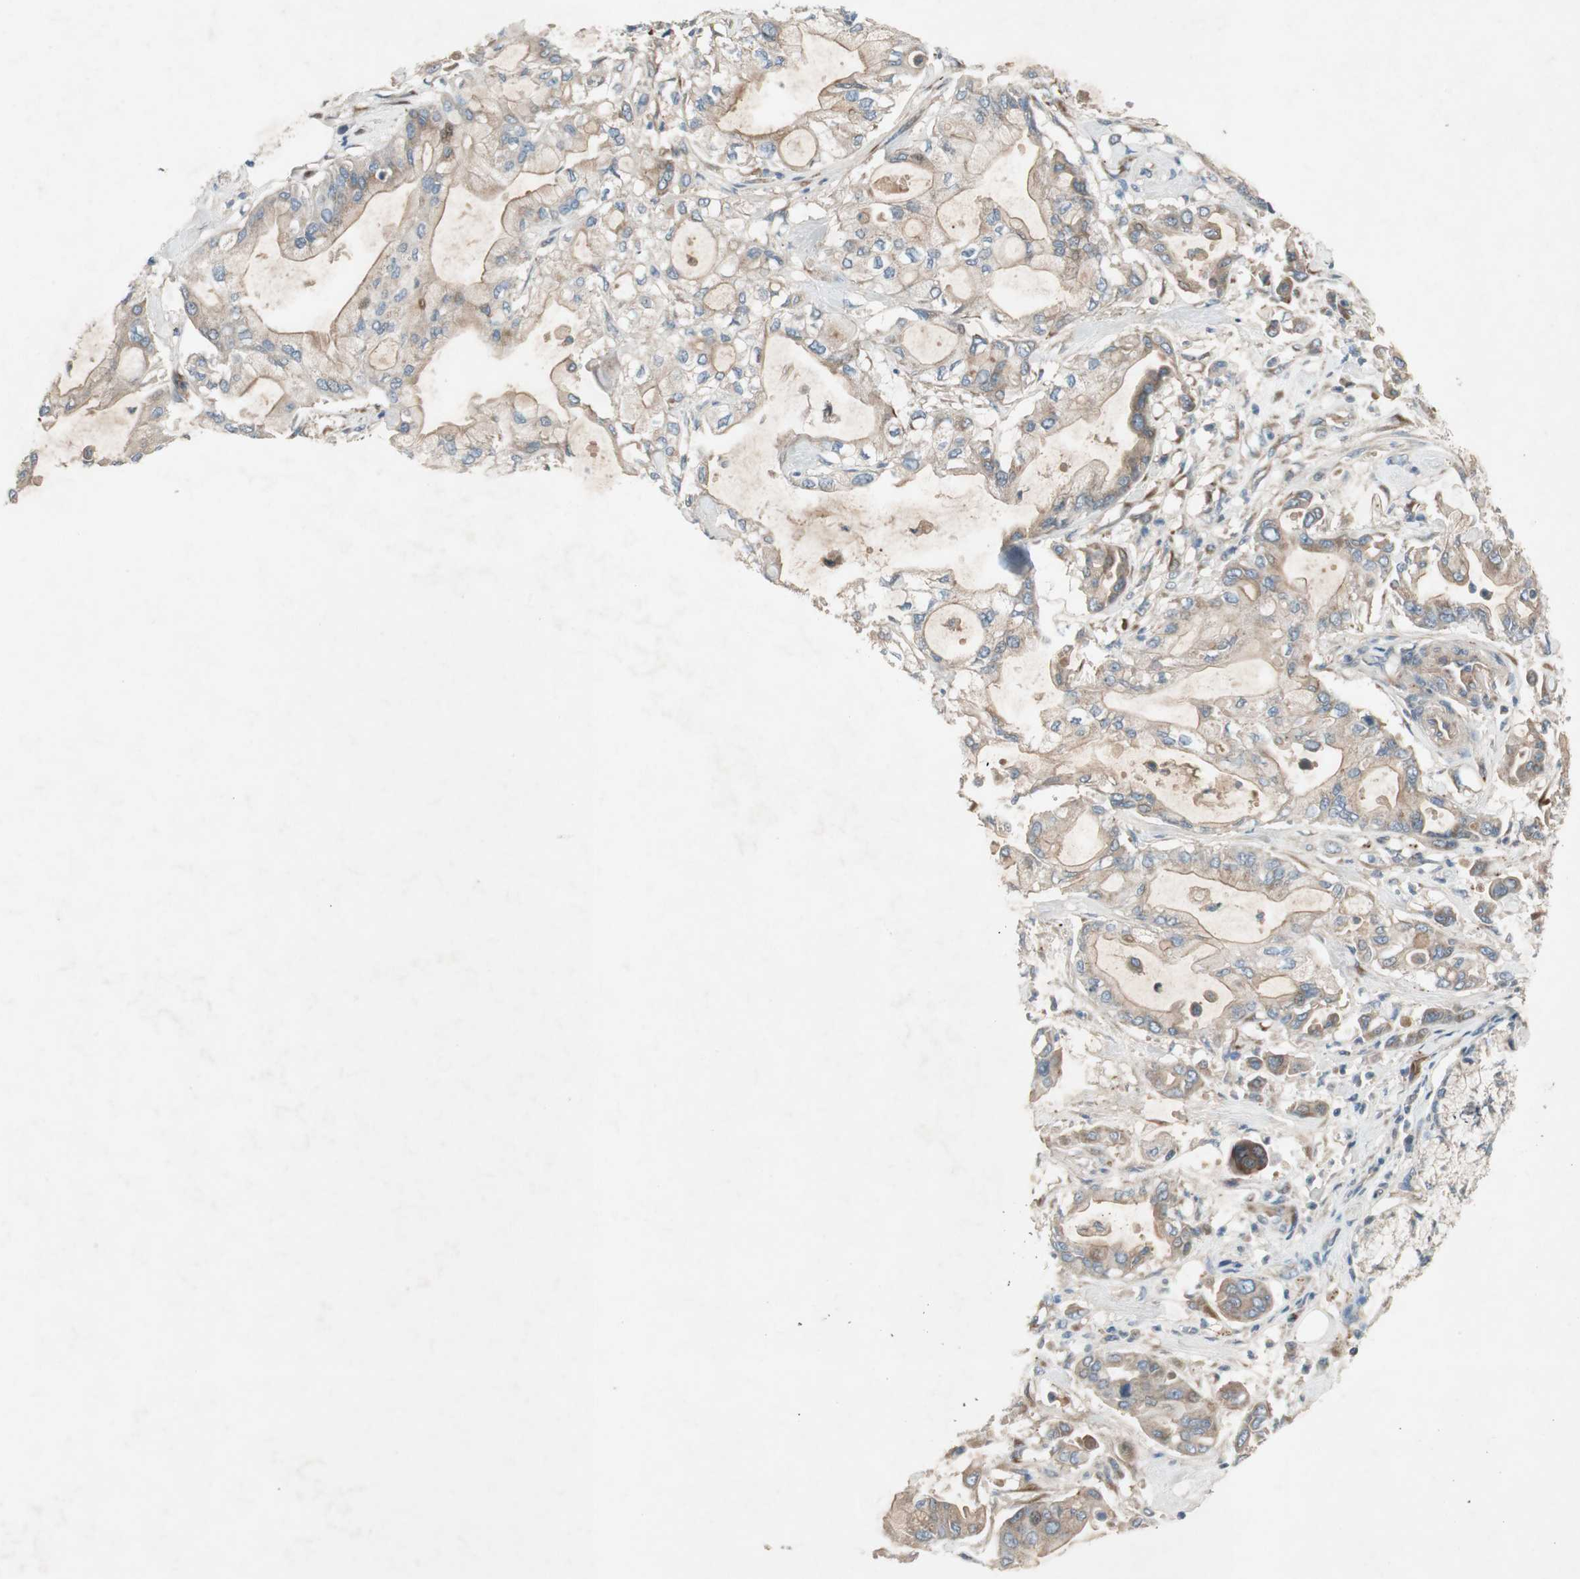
{"staining": {"intensity": "weak", "quantity": "25%-75%", "location": "cytoplasmic/membranous"}, "tissue": "pancreatic cancer", "cell_type": "Tumor cells", "image_type": "cancer", "snomed": [{"axis": "morphology", "description": "Adenocarcinoma, NOS"}, {"axis": "morphology", "description": "Adenocarcinoma, metastatic, NOS"}, {"axis": "topography", "description": "Lymph node"}, {"axis": "topography", "description": "Pancreas"}, {"axis": "topography", "description": "Duodenum"}], "caption": "Brown immunohistochemical staining in adenocarcinoma (pancreatic) exhibits weak cytoplasmic/membranous positivity in approximately 25%-75% of tumor cells. (IHC, brightfield microscopy, high magnification).", "gene": "APOO", "patient": {"sex": "female", "age": 64}}